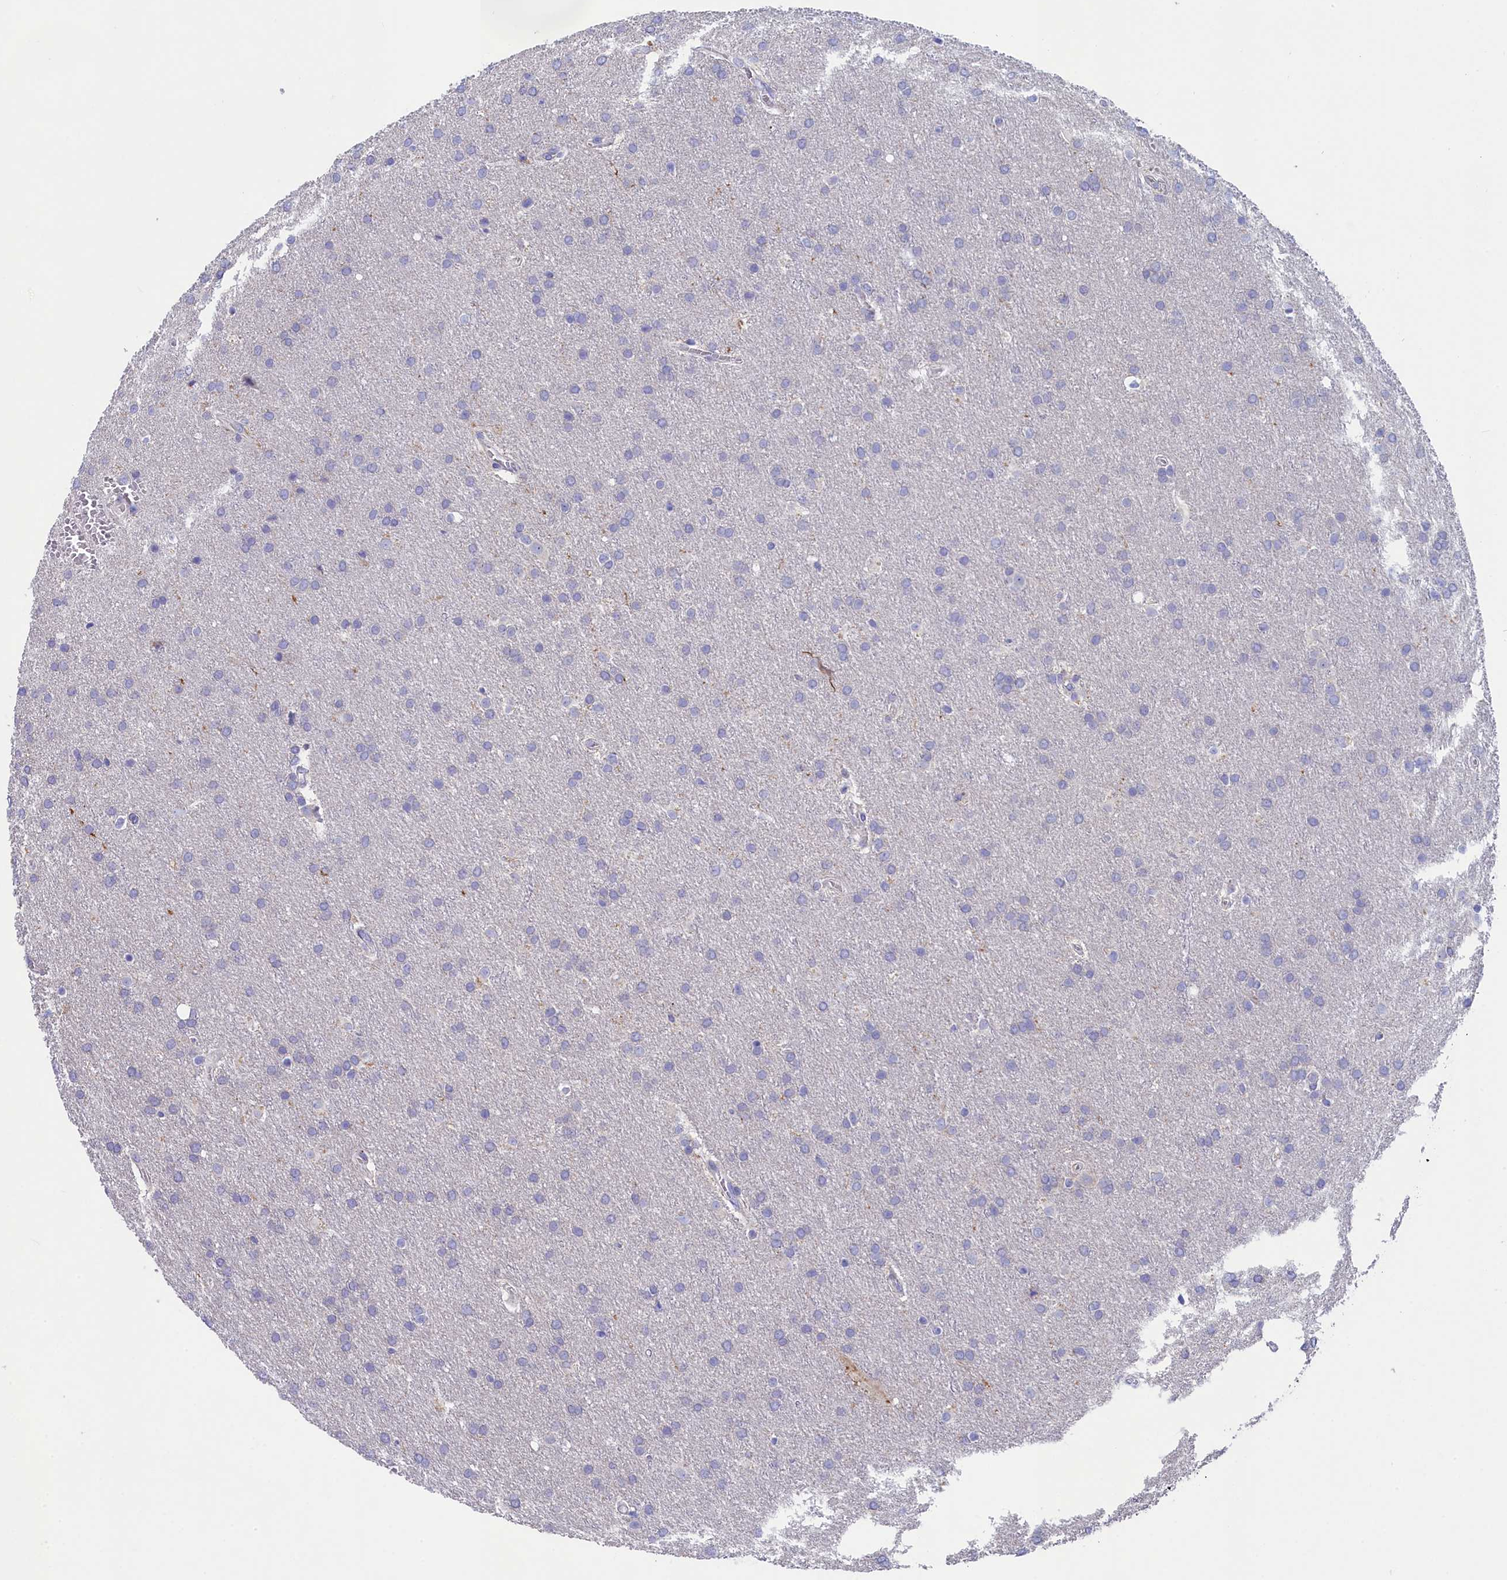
{"staining": {"intensity": "negative", "quantity": "none", "location": "none"}, "tissue": "glioma", "cell_type": "Tumor cells", "image_type": "cancer", "snomed": [{"axis": "morphology", "description": "Glioma, malignant, Low grade"}, {"axis": "topography", "description": "Brain"}], "caption": "DAB immunohistochemical staining of malignant glioma (low-grade) exhibits no significant expression in tumor cells. (DAB immunohistochemistry (IHC) with hematoxylin counter stain).", "gene": "PRDM12", "patient": {"sex": "female", "age": 32}}